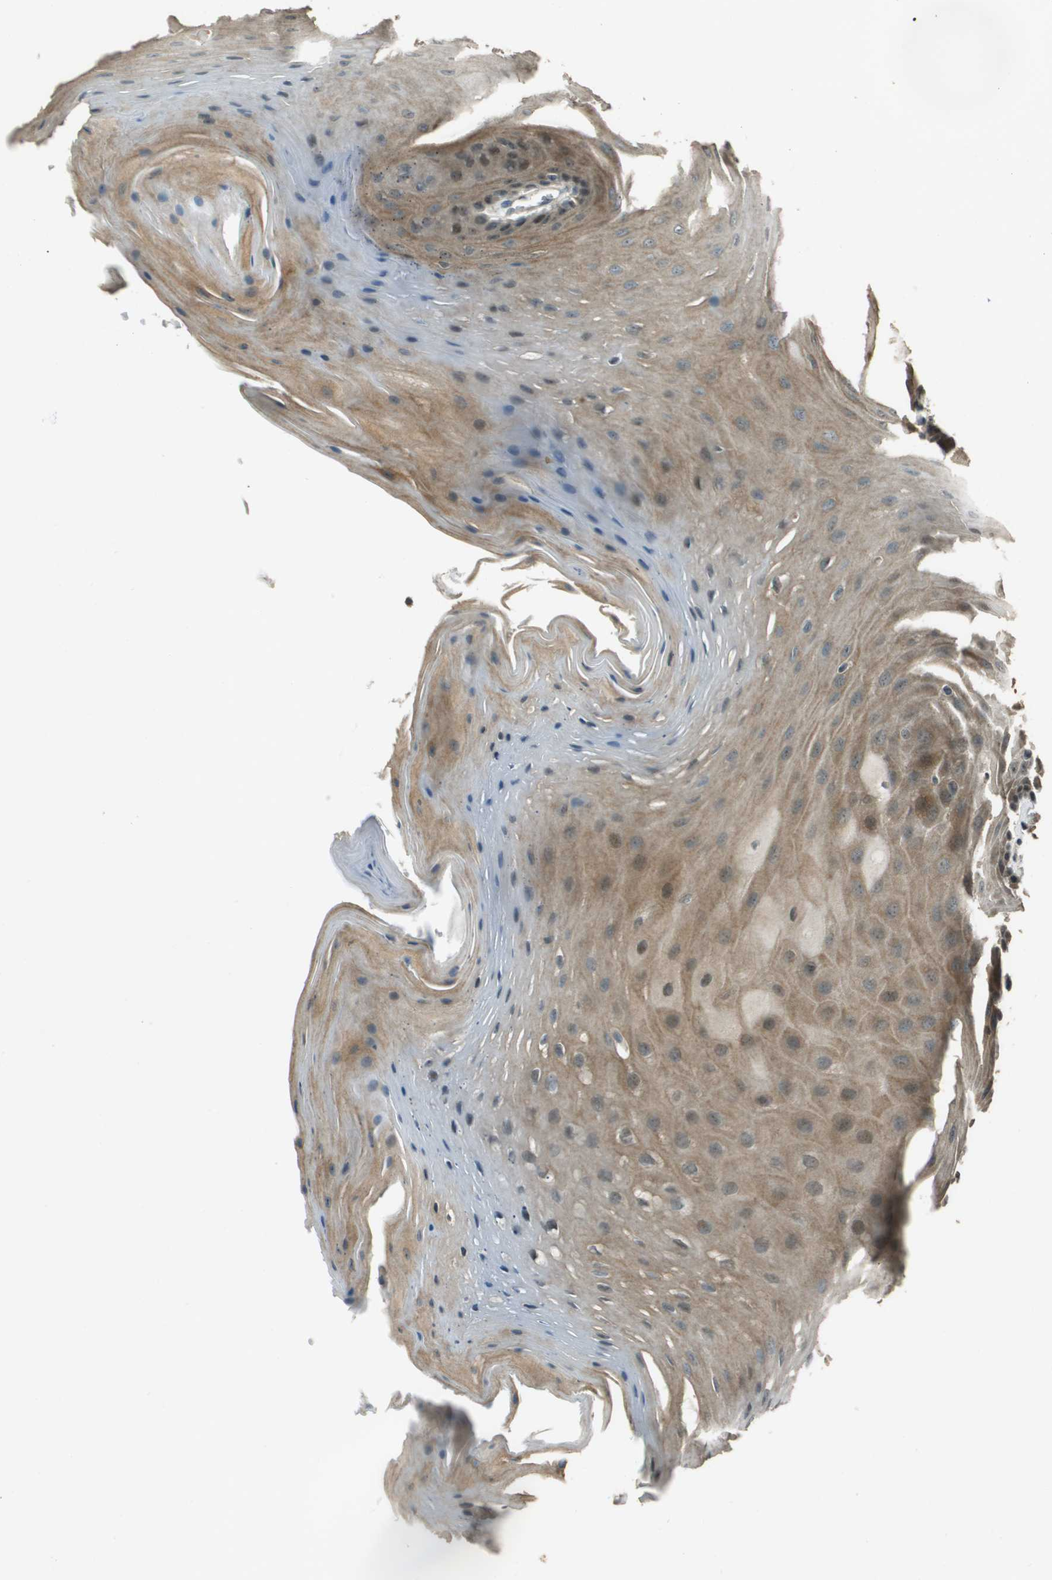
{"staining": {"intensity": "moderate", "quantity": ">75%", "location": "cytoplasmic/membranous"}, "tissue": "oral mucosa", "cell_type": "Squamous epithelial cells", "image_type": "normal", "snomed": [{"axis": "morphology", "description": "Normal tissue, NOS"}, {"axis": "morphology", "description": "Squamous cell carcinoma, NOS"}, {"axis": "topography", "description": "Oral tissue"}, {"axis": "topography", "description": "Head-Neck"}], "caption": "Protein staining shows moderate cytoplasmic/membranous staining in about >75% of squamous epithelial cells in benign oral mucosa.", "gene": "SDC3", "patient": {"sex": "male", "age": 71}}